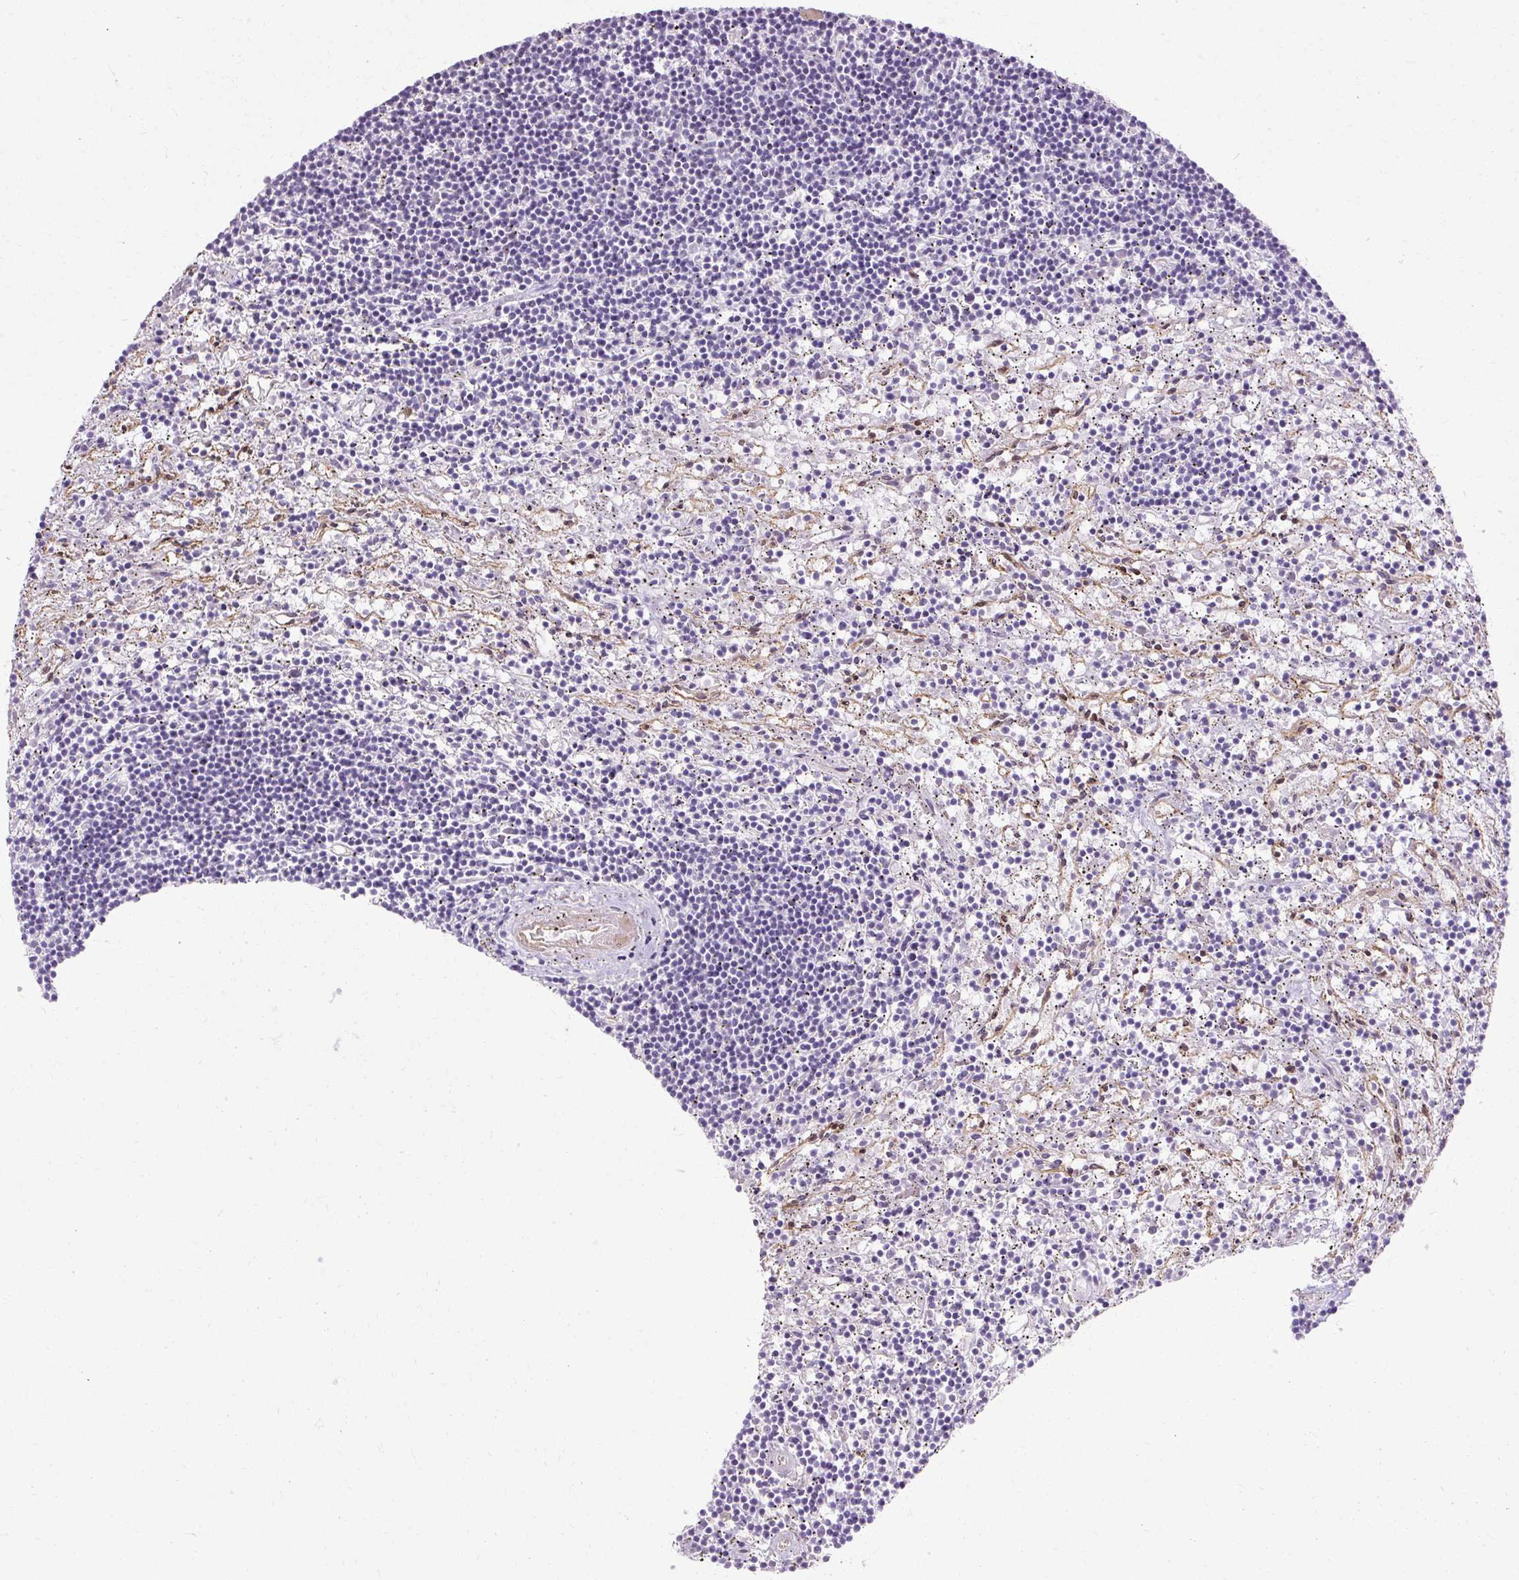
{"staining": {"intensity": "negative", "quantity": "none", "location": "none"}, "tissue": "lymphoma", "cell_type": "Tumor cells", "image_type": "cancer", "snomed": [{"axis": "morphology", "description": "Malignant lymphoma, non-Hodgkin's type, Low grade"}, {"axis": "topography", "description": "Spleen"}], "caption": "High power microscopy histopathology image of an IHC photomicrograph of lymphoma, revealing no significant positivity in tumor cells. (Brightfield microscopy of DAB (3,3'-diaminobenzidine) immunohistochemistry (IHC) at high magnification).", "gene": "CNN3", "patient": {"sex": "male", "age": 76}}